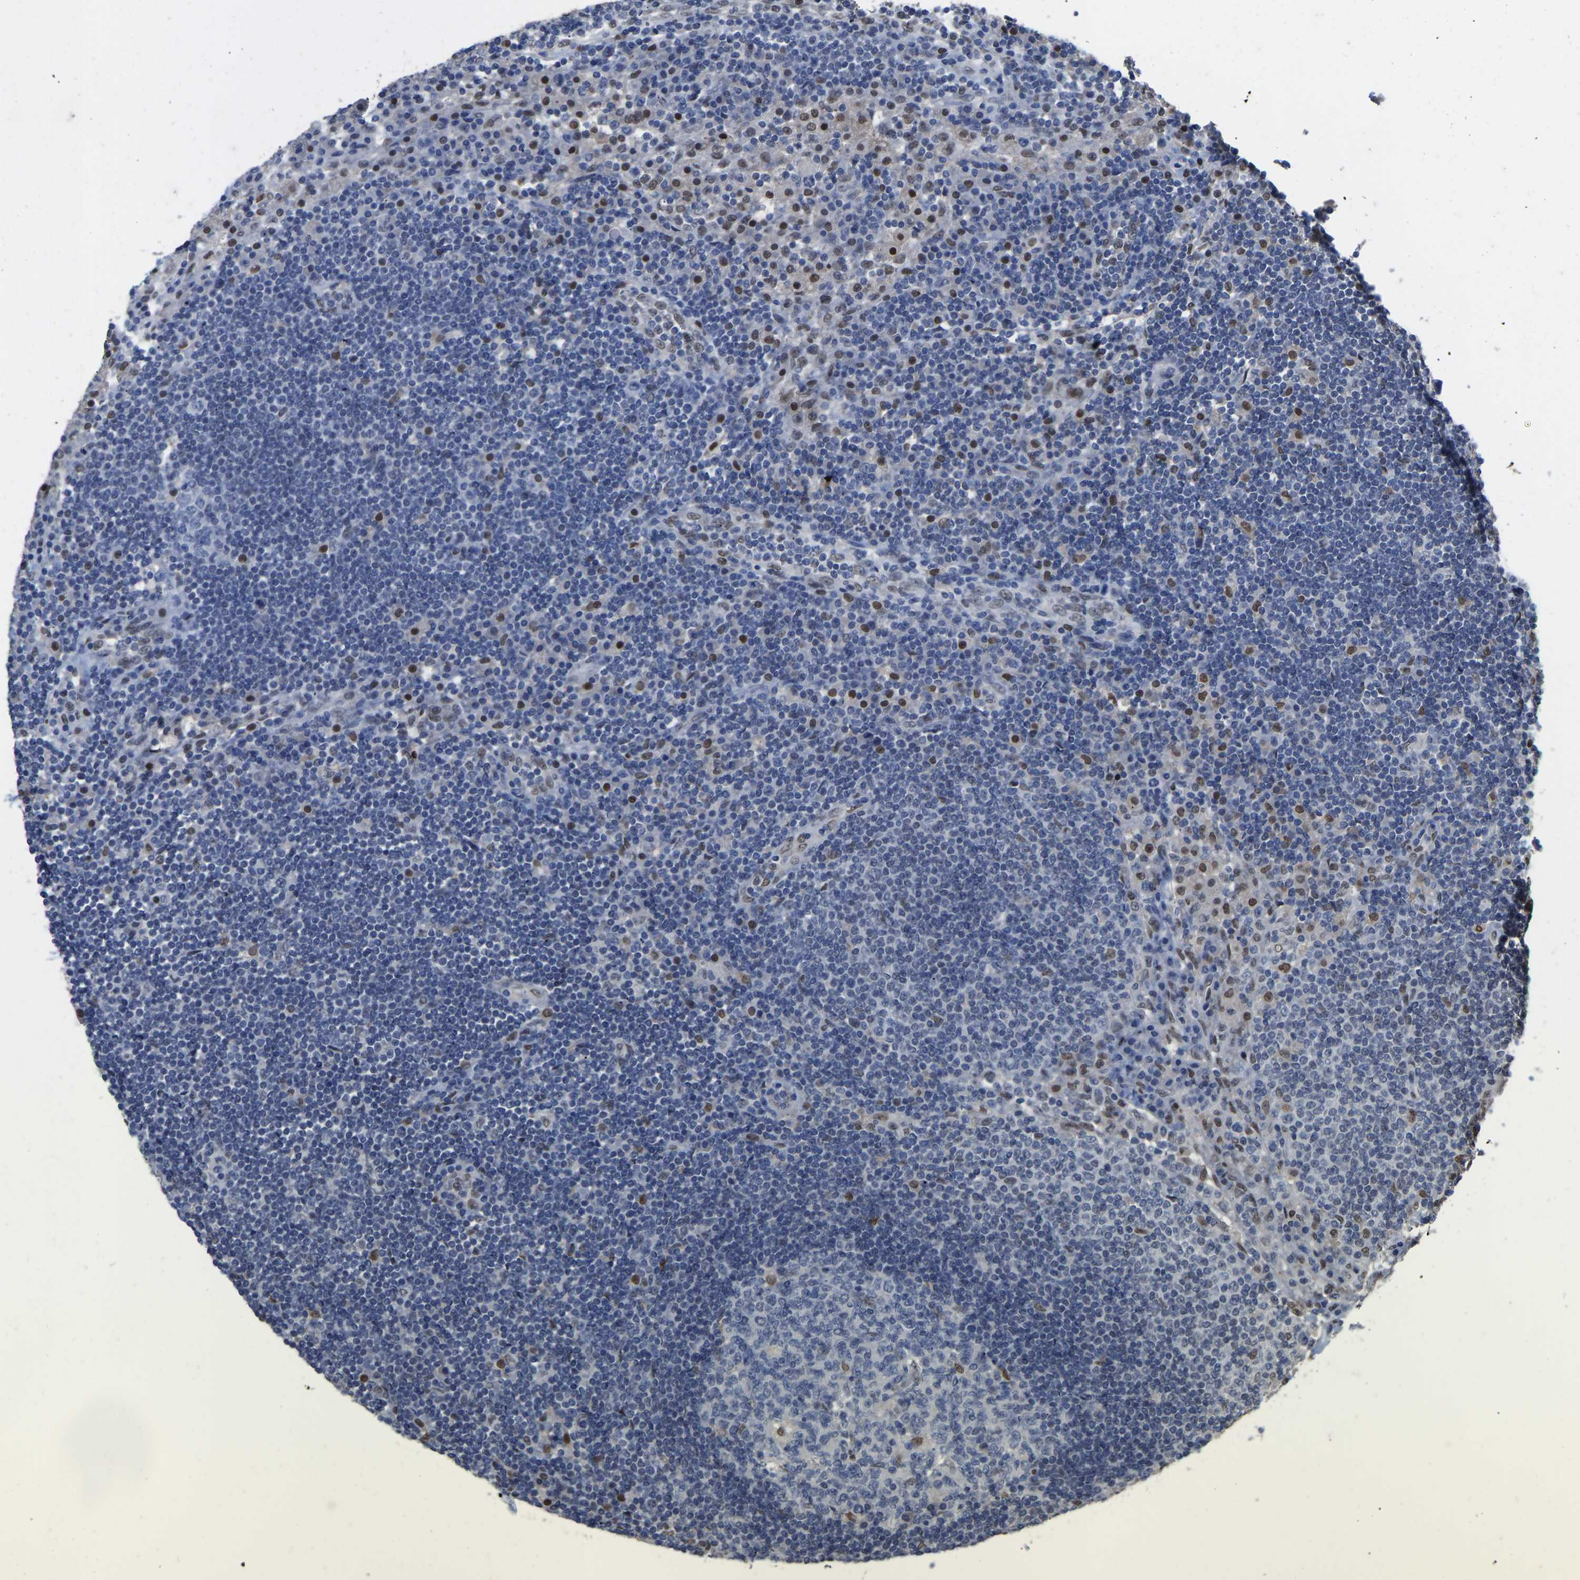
{"staining": {"intensity": "moderate", "quantity": "<25%", "location": "nuclear"}, "tissue": "lymph node", "cell_type": "Germinal center cells", "image_type": "normal", "snomed": [{"axis": "morphology", "description": "Normal tissue, NOS"}, {"axis": "topography", "description": "Lymph node"}], "caption": "Lymph node stained with a brown dye demonstrates moderate nuclear positive expression in approximately <25% of germinal center cells.", "gene": "QKI", "patient": {"sex": "female", "age": 53}}